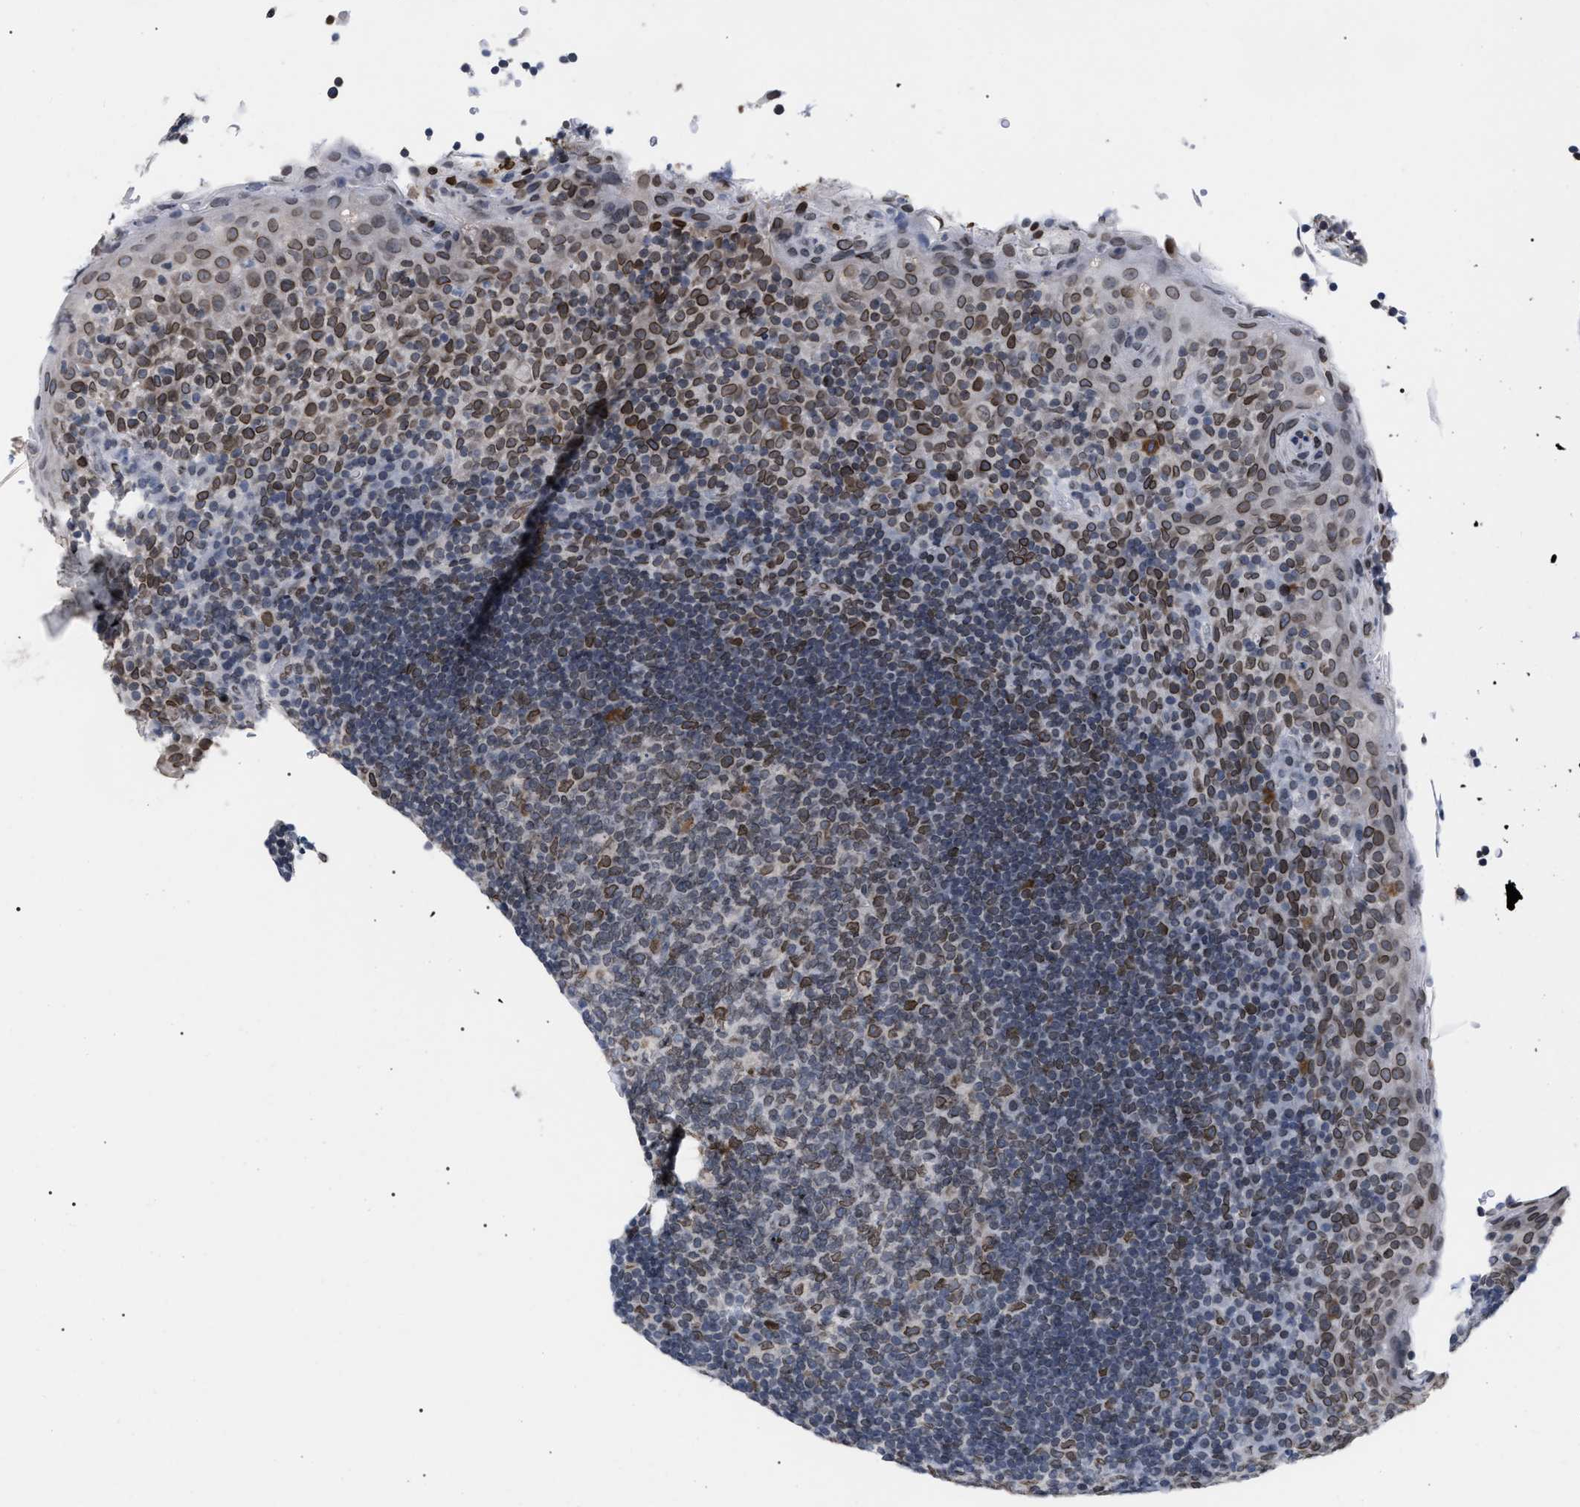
{"staining": {"intensity": "moderate", "quantity": "25%-75%", "location": "cytoplasmic/membranous,nuclear"}, "tissue": "tonsil", "cell_type": "Germinal center cells", "image_type": "normal", "snomed": [{"axis": "morphology", "description": "Normal tissue, NOS"}, {"axis": "topography", "description": "Tonsil"}], "caption": "Immunohistochemistry image of benign tonsil: human tonsil stained using immunohistochemistry displays medium levels of moderate protein expression localized specifically in the cytoplasmic/membranous,nuclear of germinal center cells, appearing as a cytoplasmic/membranous,nuclear brown color.", "gene": "TPR", "patient": {"sex": "male", "age": 17}}